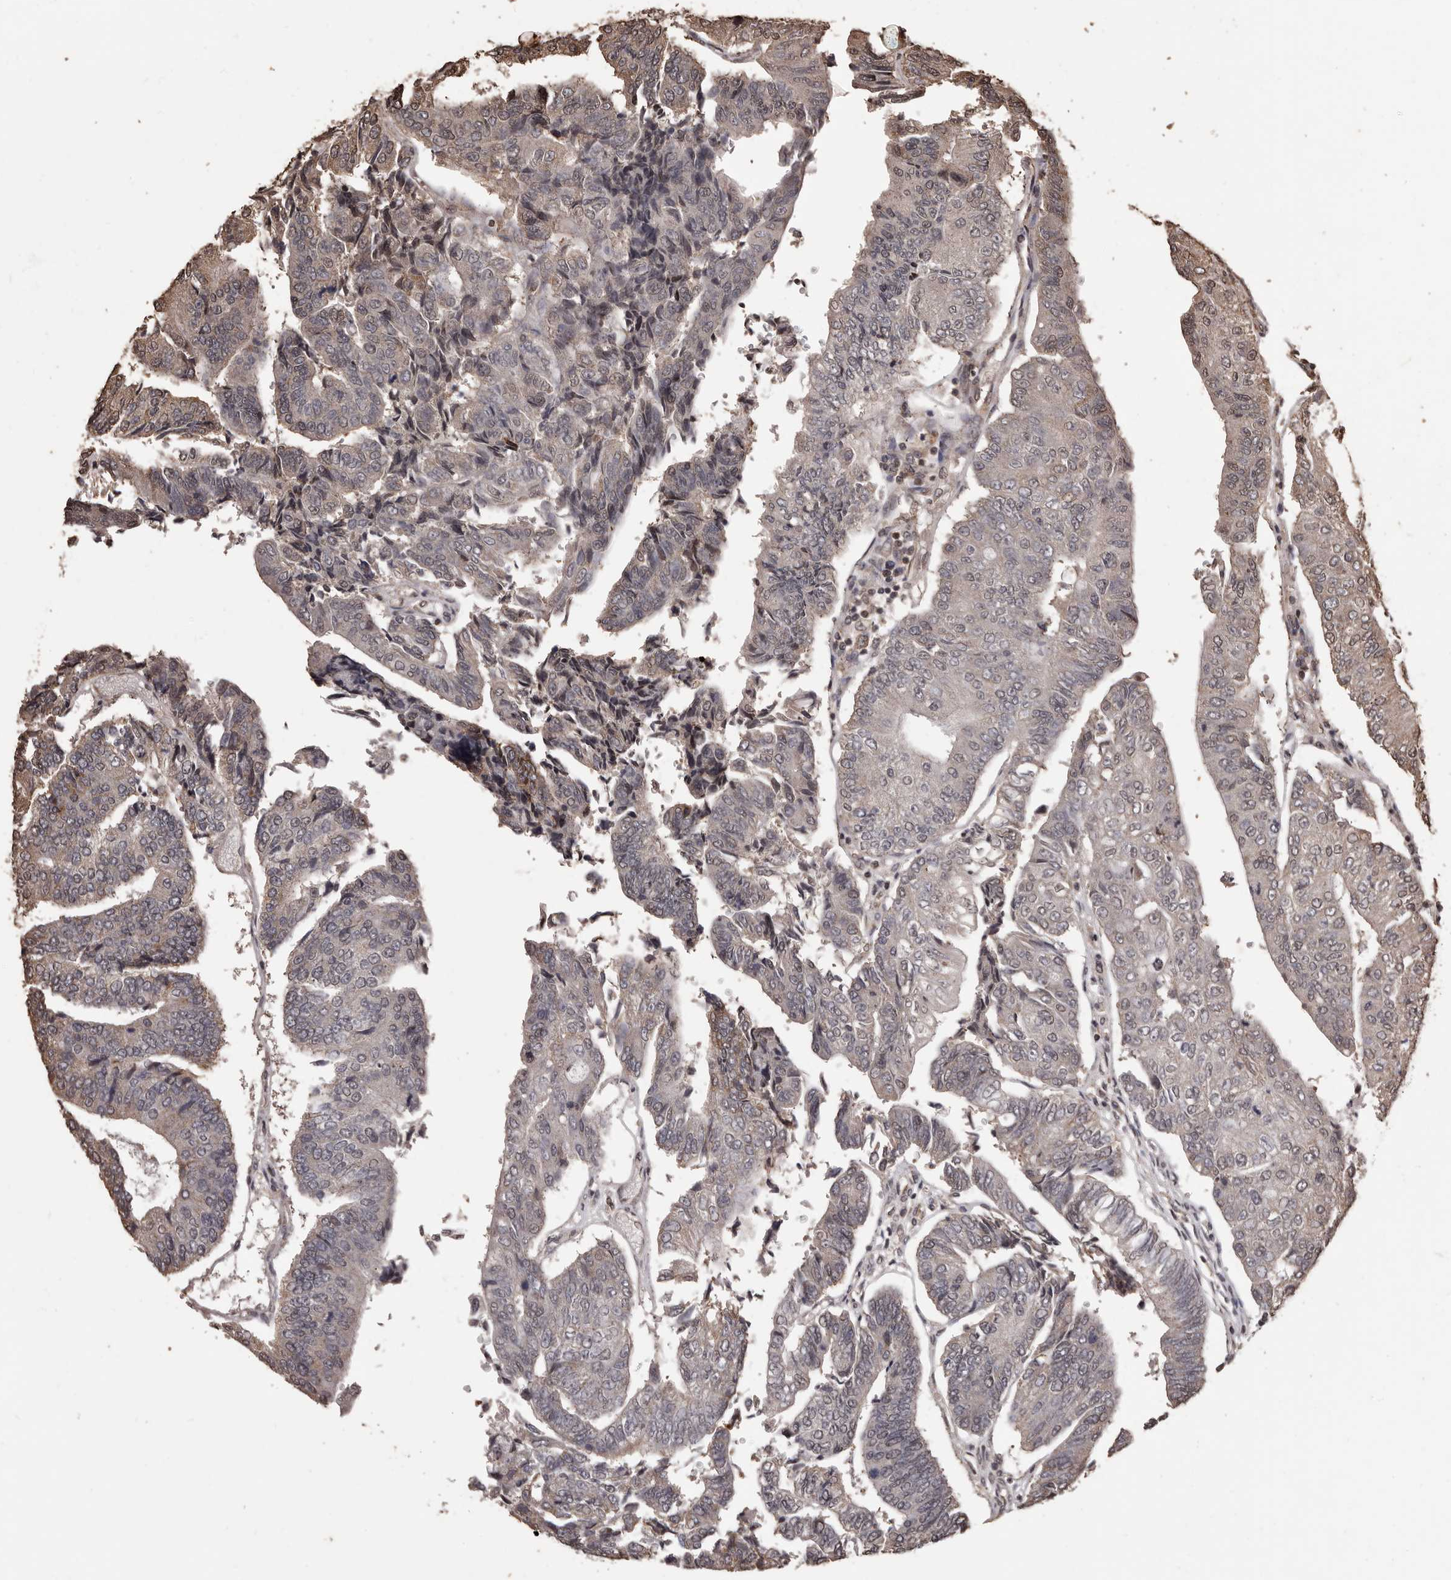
{"staining": {"intensity": "weak", "quantity": "25%-75%", "location": "cytoplasmic/membranous"}, "tissue": "colorectal cancer", "cell_type": "Tumor cells", "image_type": "cancer", "snomed": [{"axis": "morphology", "description": "Adenocarcinoma, NOS"}, {"axis": "topography", "description": "Colon"}], "caption": "Protein staining by IHC shows weak cytoplasmic/membranous positivity in about 25%-75% of tumor cells in colorectal cancer. Using DAB (3,3'-diaminobenzidine) (brown) and hematoxylin (blue) stains, captured at high magnification using brightfield microscopy.", "gene": "NAV1", "patient": {"sex": "female", "age": 67}}